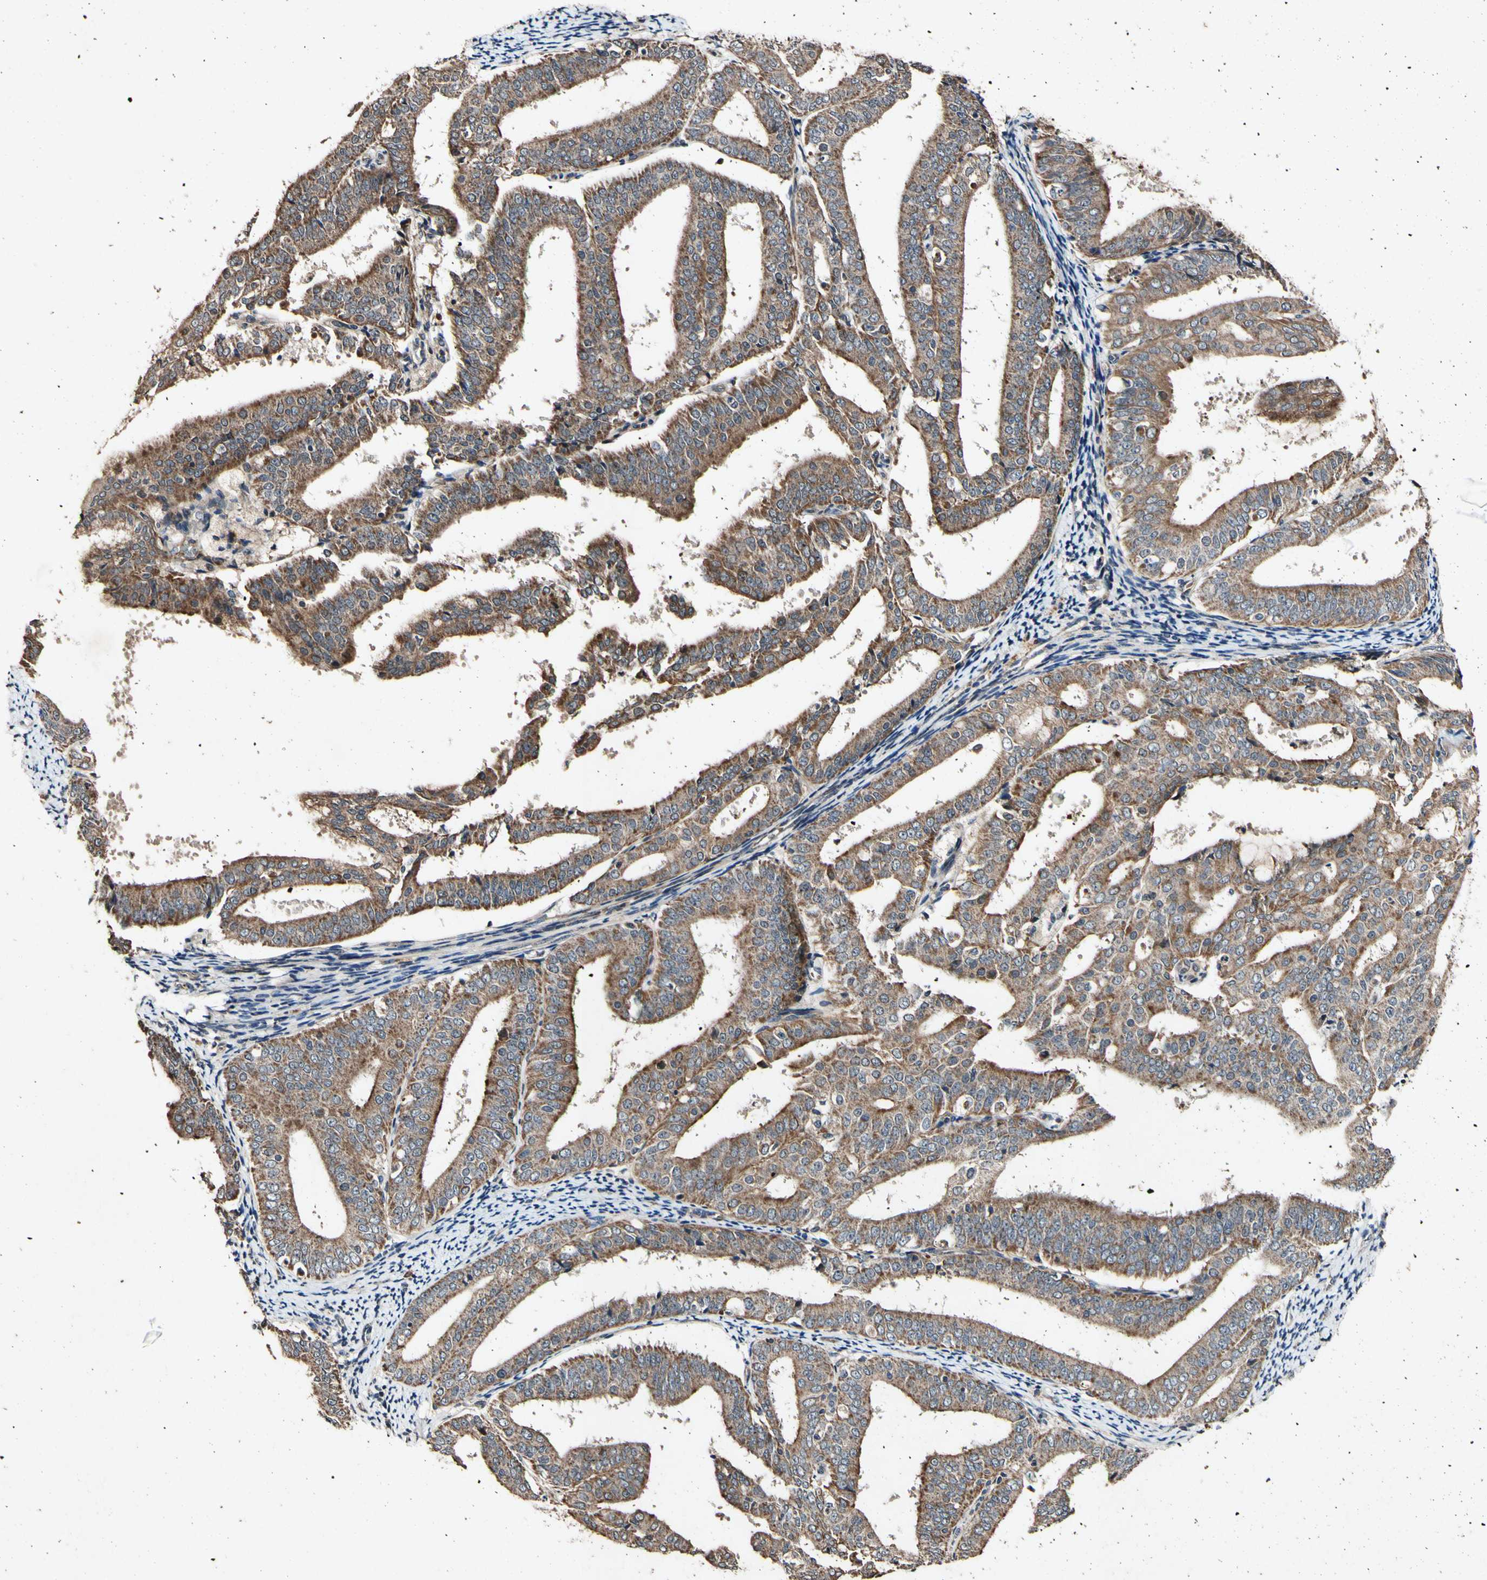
{"staining": {"intensity": "moderate", "quantity": ">75%", "location": "cytoplasmic/membranous"}, "tissue": "endometrial cancer", "cell_type": "Tumor cells", "image_type": "cancer", "snomed": [{"axis": "morphology", "description": "Adenocarcinoma, NOS"}, {"axis": "topography", "description": "Endometrium"}], "caption": "Brown immunohistochemical staining in endometrial adenocarcinoma shows moderate cytoplasmic/membranous staining in about >75% of tumor cells.", "gene": "PLAT", "patient": {"sex": "female", "age": 63}}